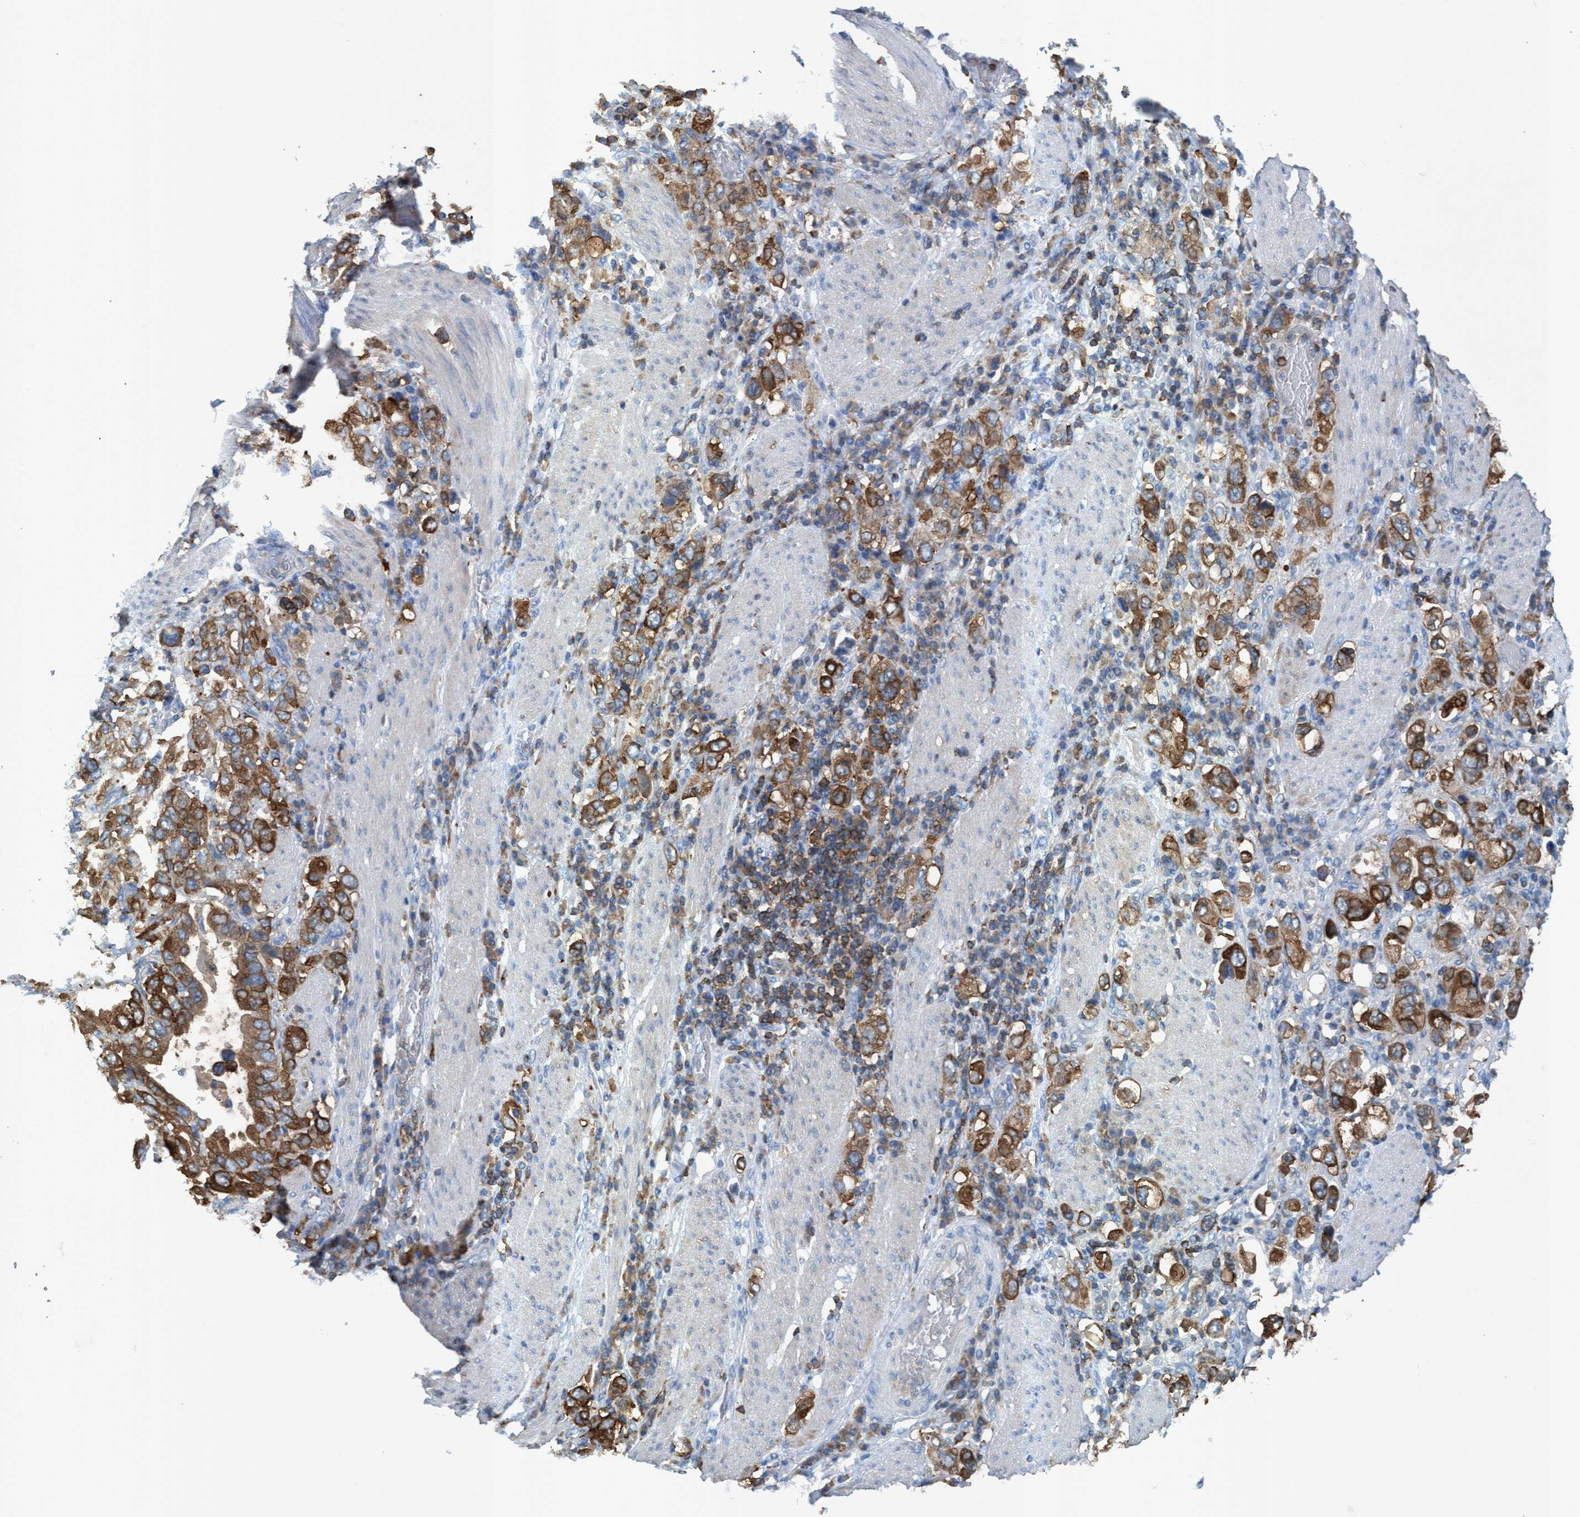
{"staining": {"intensity": "moderate", "quantity": ">75%", "location": "cytoplasmic/membranous"}, "tissue": "stomach cancer", "cell_type": "Tumor cells", "image_type": "cancer", "snomed": [{"axis": "morphology", "description": "Adenocarcinoma, NOS"}, {"axis": "topography", "description": "Stomach, upper"}], "caption": "Stomach adenocarcinoma was stained to show a protein in brown. There is medium levels of moderate cytoplasmic/membranous staining in approximately >75% of tumor cells.", "gene": "EZR", "patient": {"sex": "male", "age": 62}}